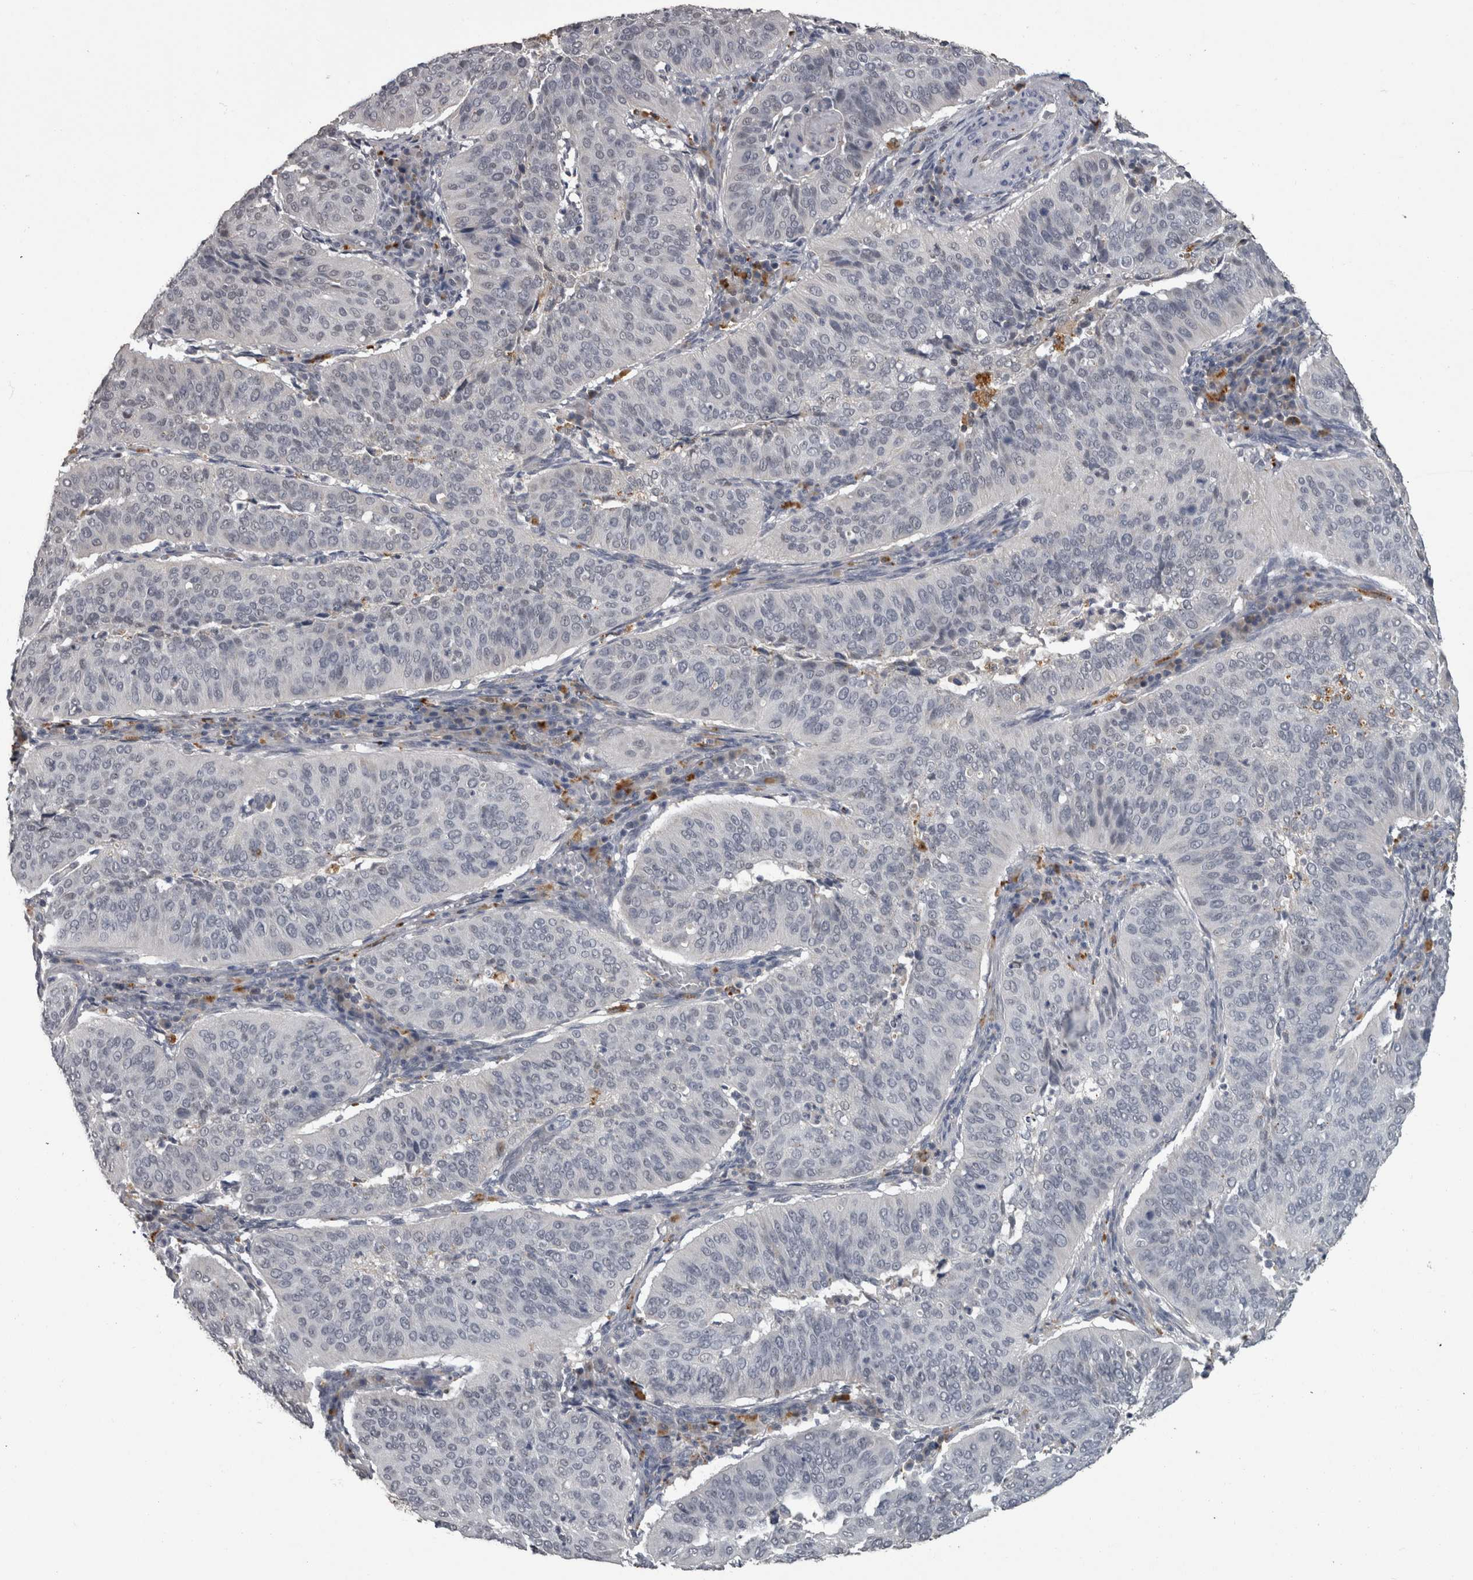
{"staining": {"intensity": "negative", "quantity": "none", "location": "none"}, "tissue": "cervical cancer", "cell_type": "Tumor cells", "image_type": "cancer", "snomed": [{"axis": "morphology", "description": "Normal tissue, NOS"}, {"axis": "morphology", "description": "Squamous cell carcinoma, NOS"}, {"axis": "topography", "description": "Cervix"}], "caption": "The micrograph shows no significant positivity in tumor cells of cervical cancer.", "gene": "NAAA", "patient": {"sex": "female", "age": 39}}